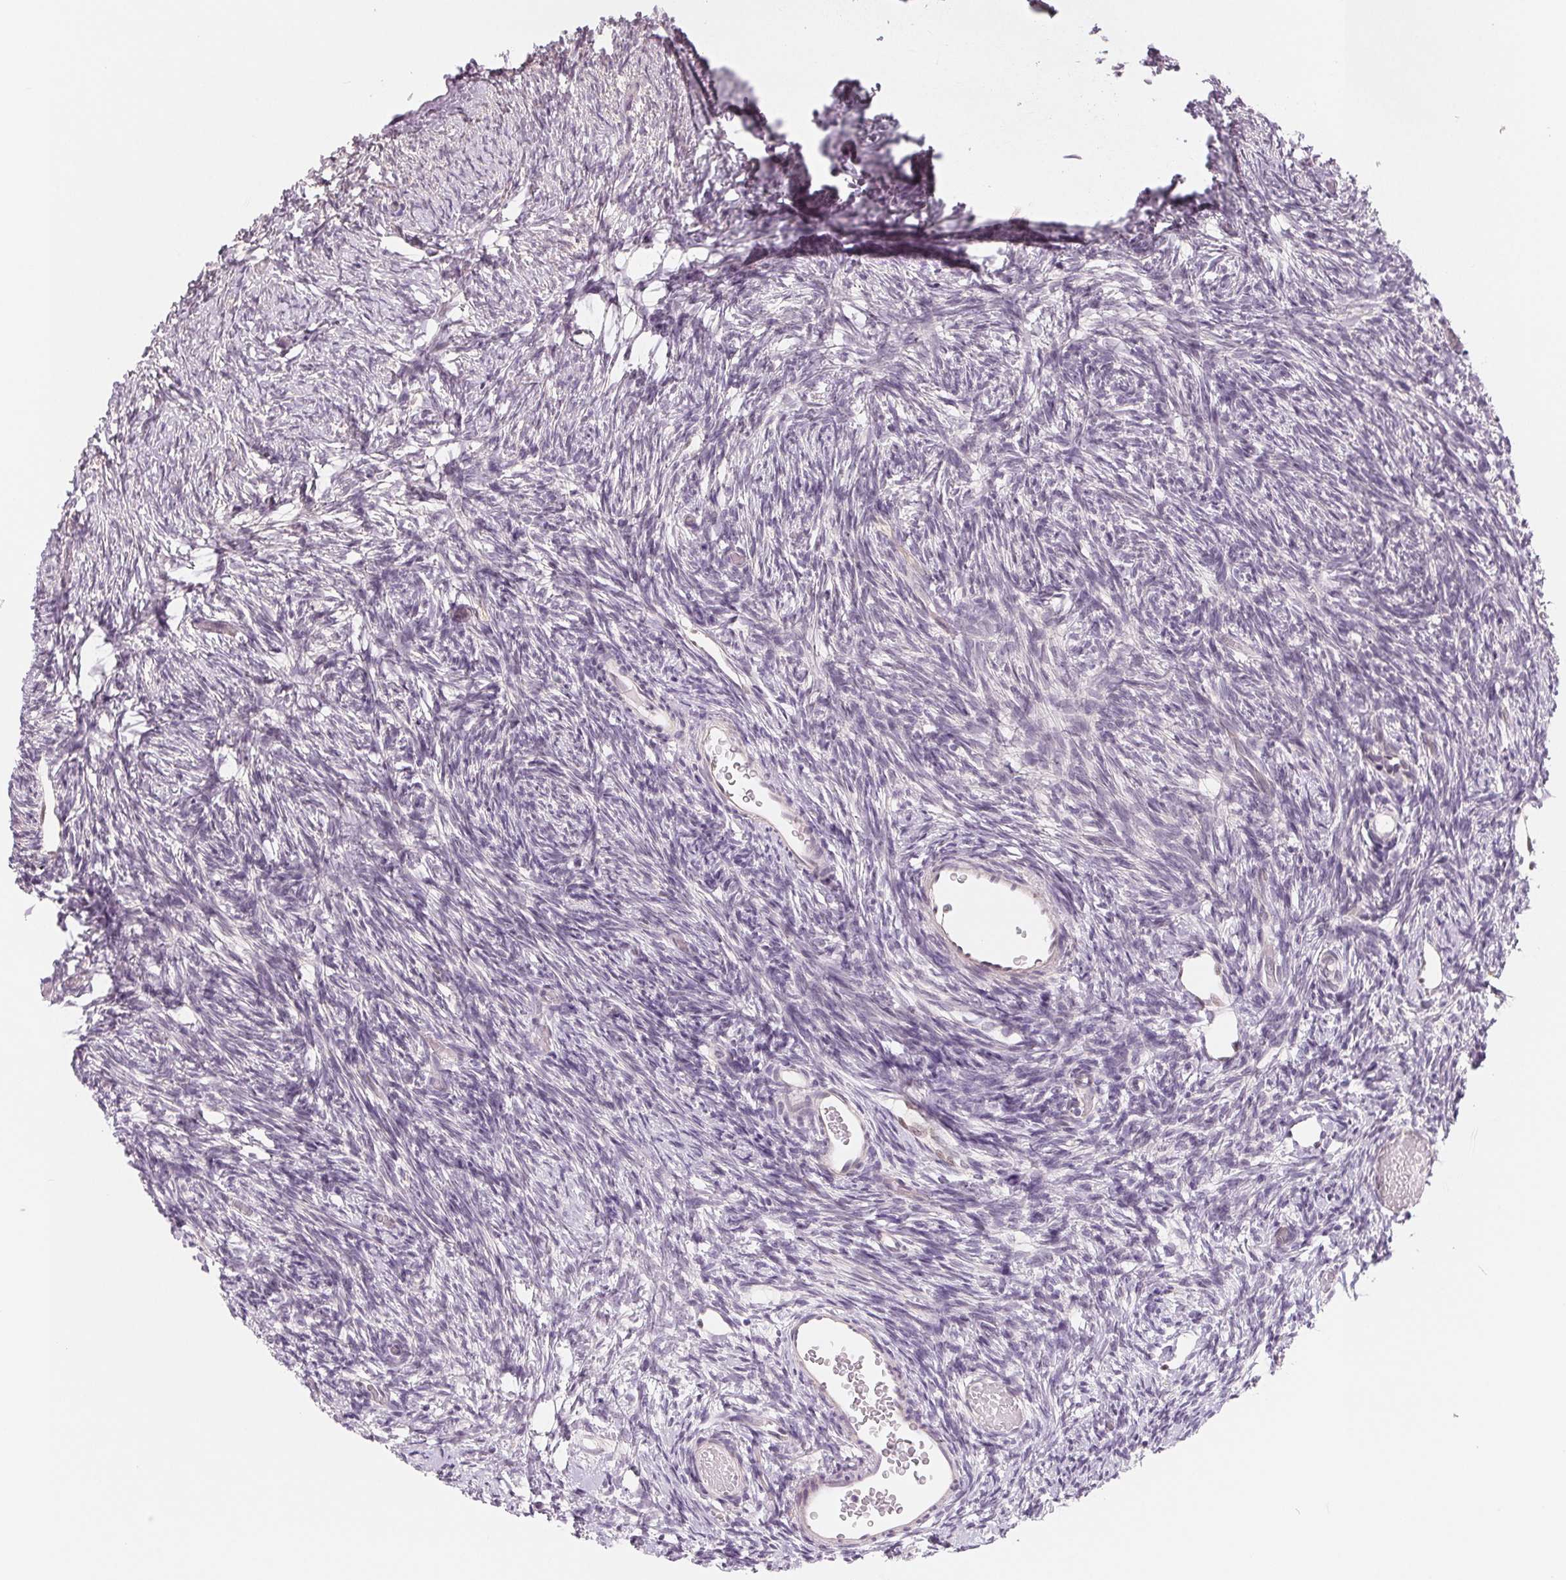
{"staining": {"intensity": "negative", "quantity": "none", "location": "none"}, "tissue": "ovary", "cell_type": "Follicle cells", "image_type": "normal", "snomed": [{"axis": "morphology", "description": "Normal tissue, NOS"}, {"axis": "topography", "description": "Ovary"}], "caption": "High magnification brightfield microscopy of normal ovary stained with DAB (3,3'-diaminobenzidine) (brown) and counterstained with hematoxylin (blue): follicle cells show no significant staining. (Stains: DAB immunohistochemistry (IHC) with hematoxylin counter stain, Microscopy: brightfield microscopy at high magnification).", "gene": "CFC1B", "patient": {"sex": "female", "age": 39}}